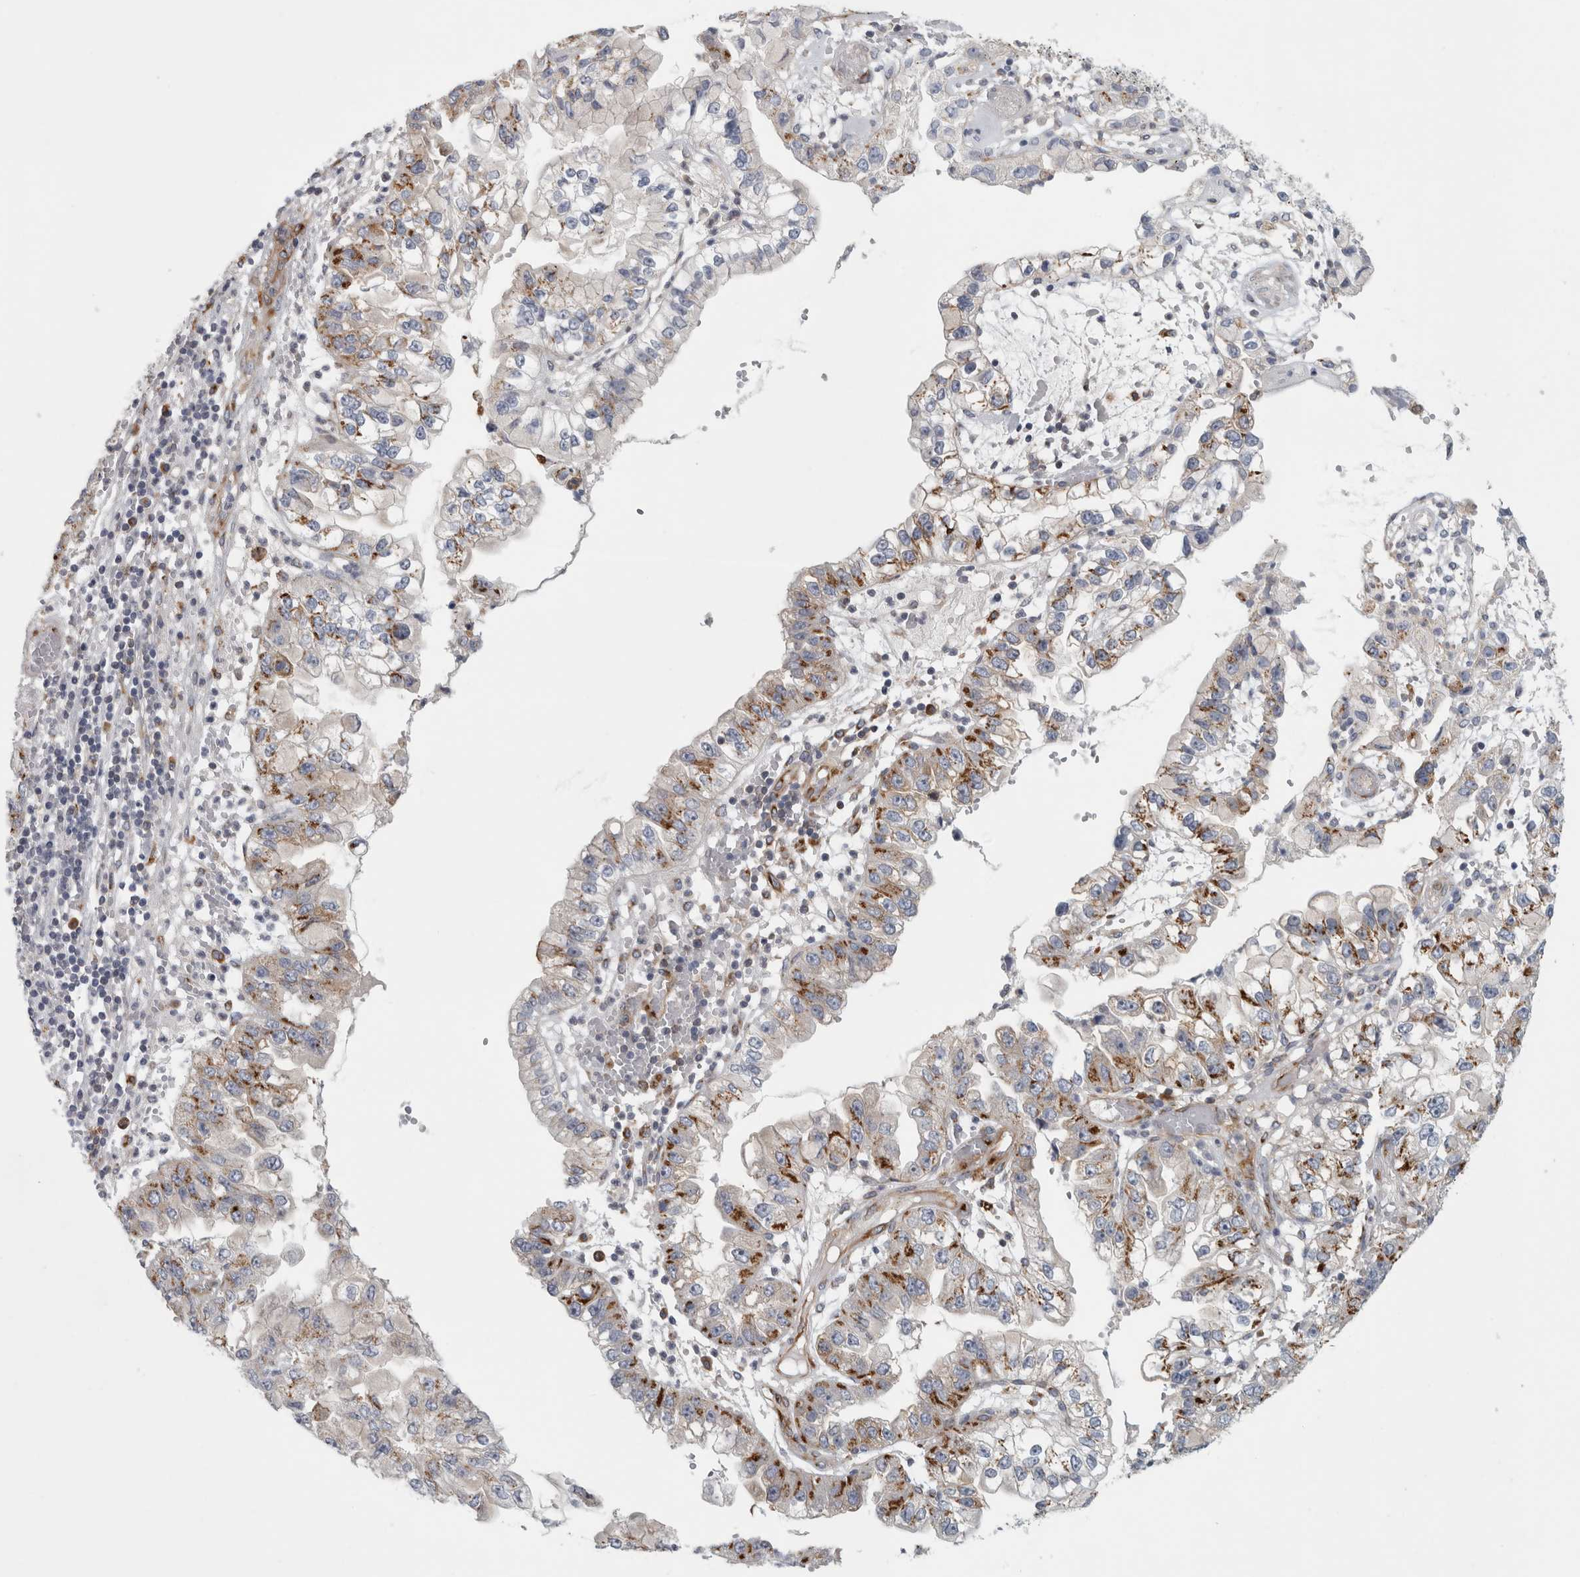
{"staining": {"intensity": "moderate", "quantity": "25%-75%", "location": "cytoplasmic/membranous"}, "tissue": "liver cancer", "cell_type": "Tumor cells", "image_type": "cancer", "snomed": [{"axis": "morphology", "description": "Cholangiocarcinoma"}, {"axis": "topography", "description": "Liver"}], "caption": "This histopathology image demonstrates immunohistochemistry staining of cholangiocarcinoma (liver), with medium moderate cytoplasmic/membranous expression in about 25%-75% of tumor cells.", "gene": "PEX6", "patient": {"sex": "female", "age": 79}}